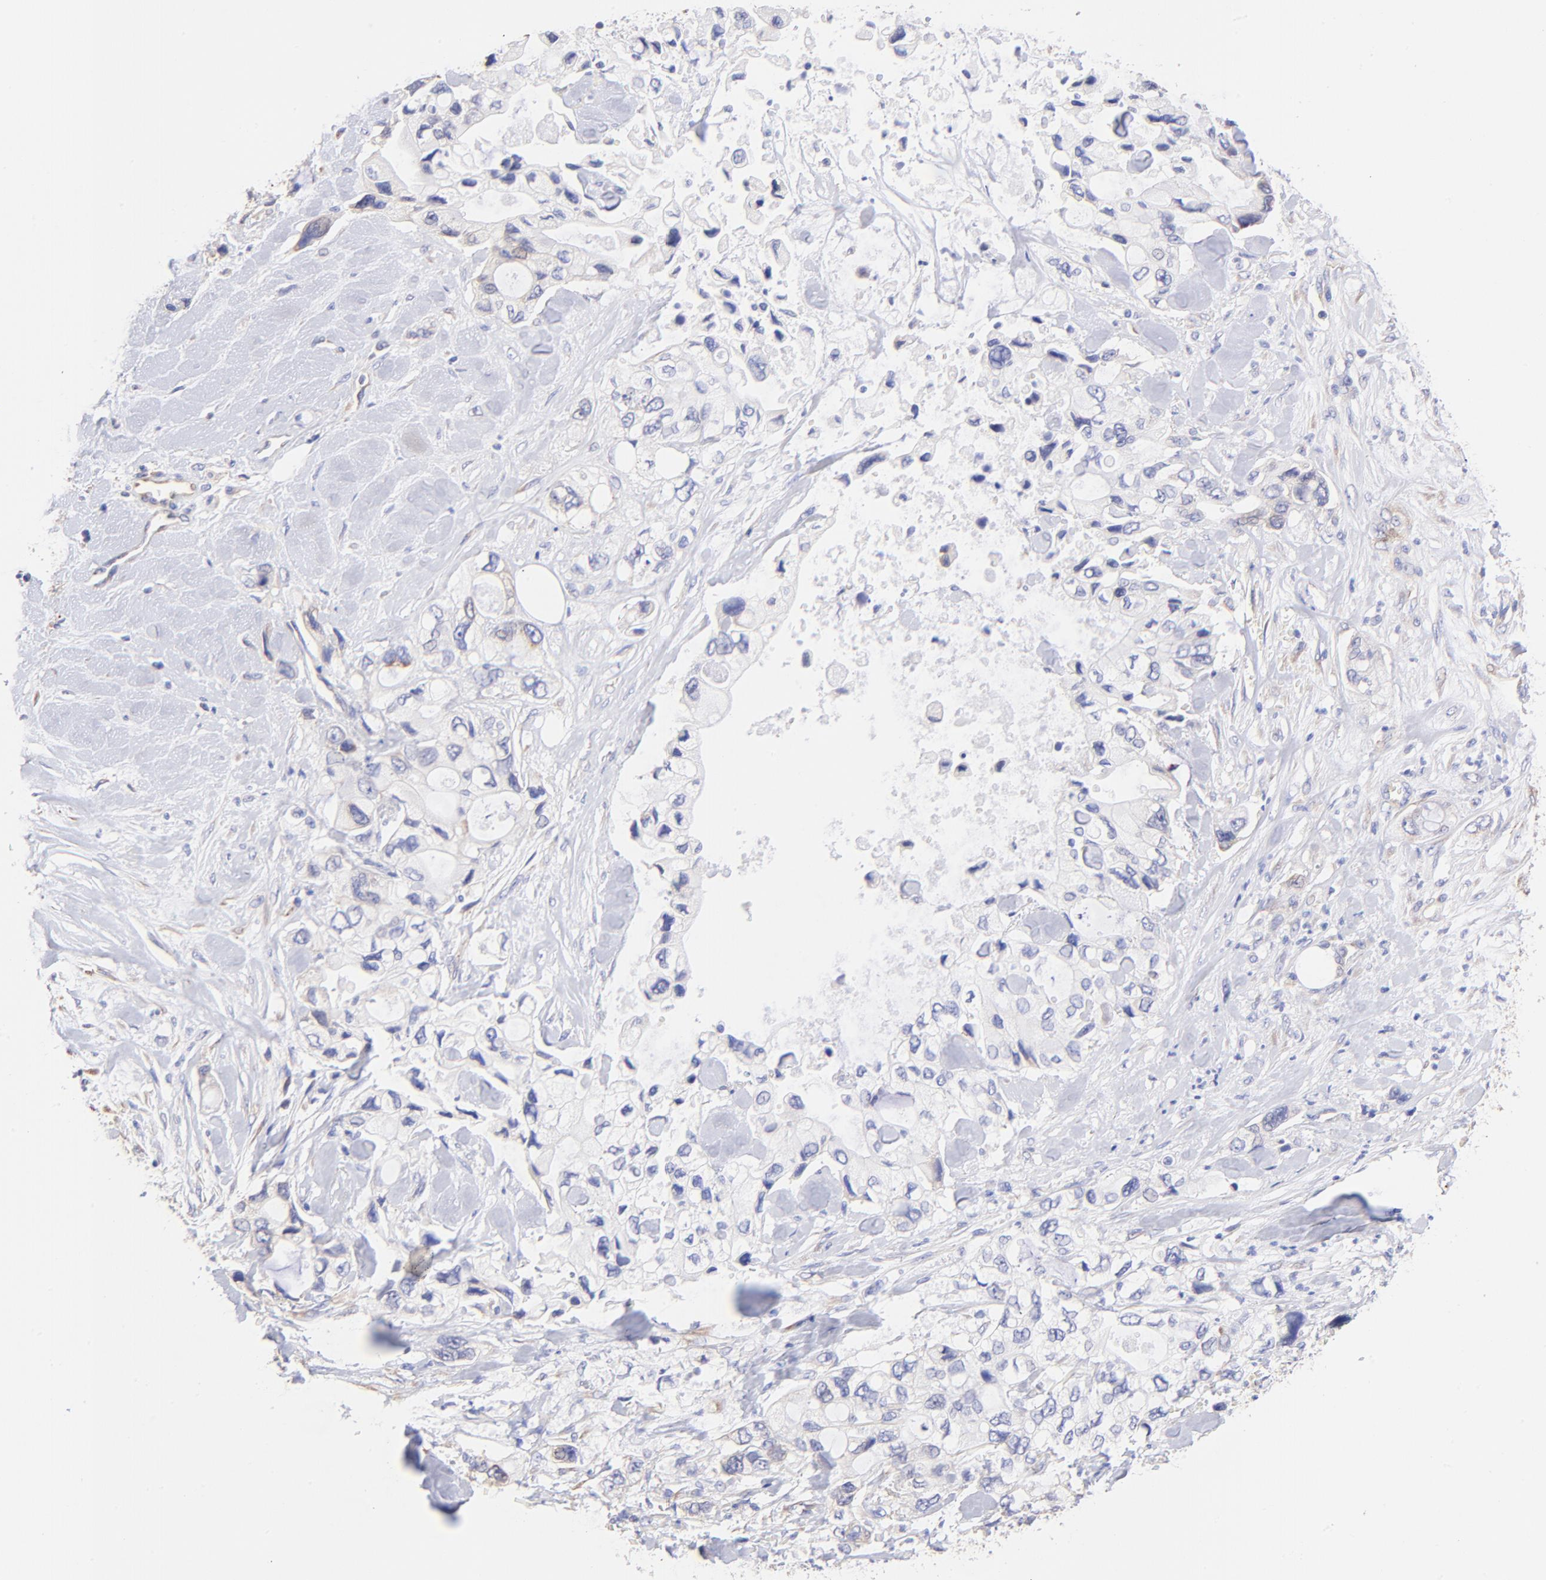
{"staining": {"intensity": "negative", "quantity": "none", "location": "none"}, "tissue": "pancreatic cancer", "cell_type": "Tumor cells", "image_type": "cancer", "snomed": [{"axis": "morphology", "description": "Adenocarcinoma, NOS"}, {"axis": "topography", "description": "Pancreas"}], "caption": "This photomicrograph is of adenocarcinoma (pancreatic) stained with immunohistochemistry (IHC) to label a protein in brown with the nuclei are counter-stained blue. There is no expression in tumor cells.", "gene": "RPL30", "patient": {"sex": "male", "age": 70}}